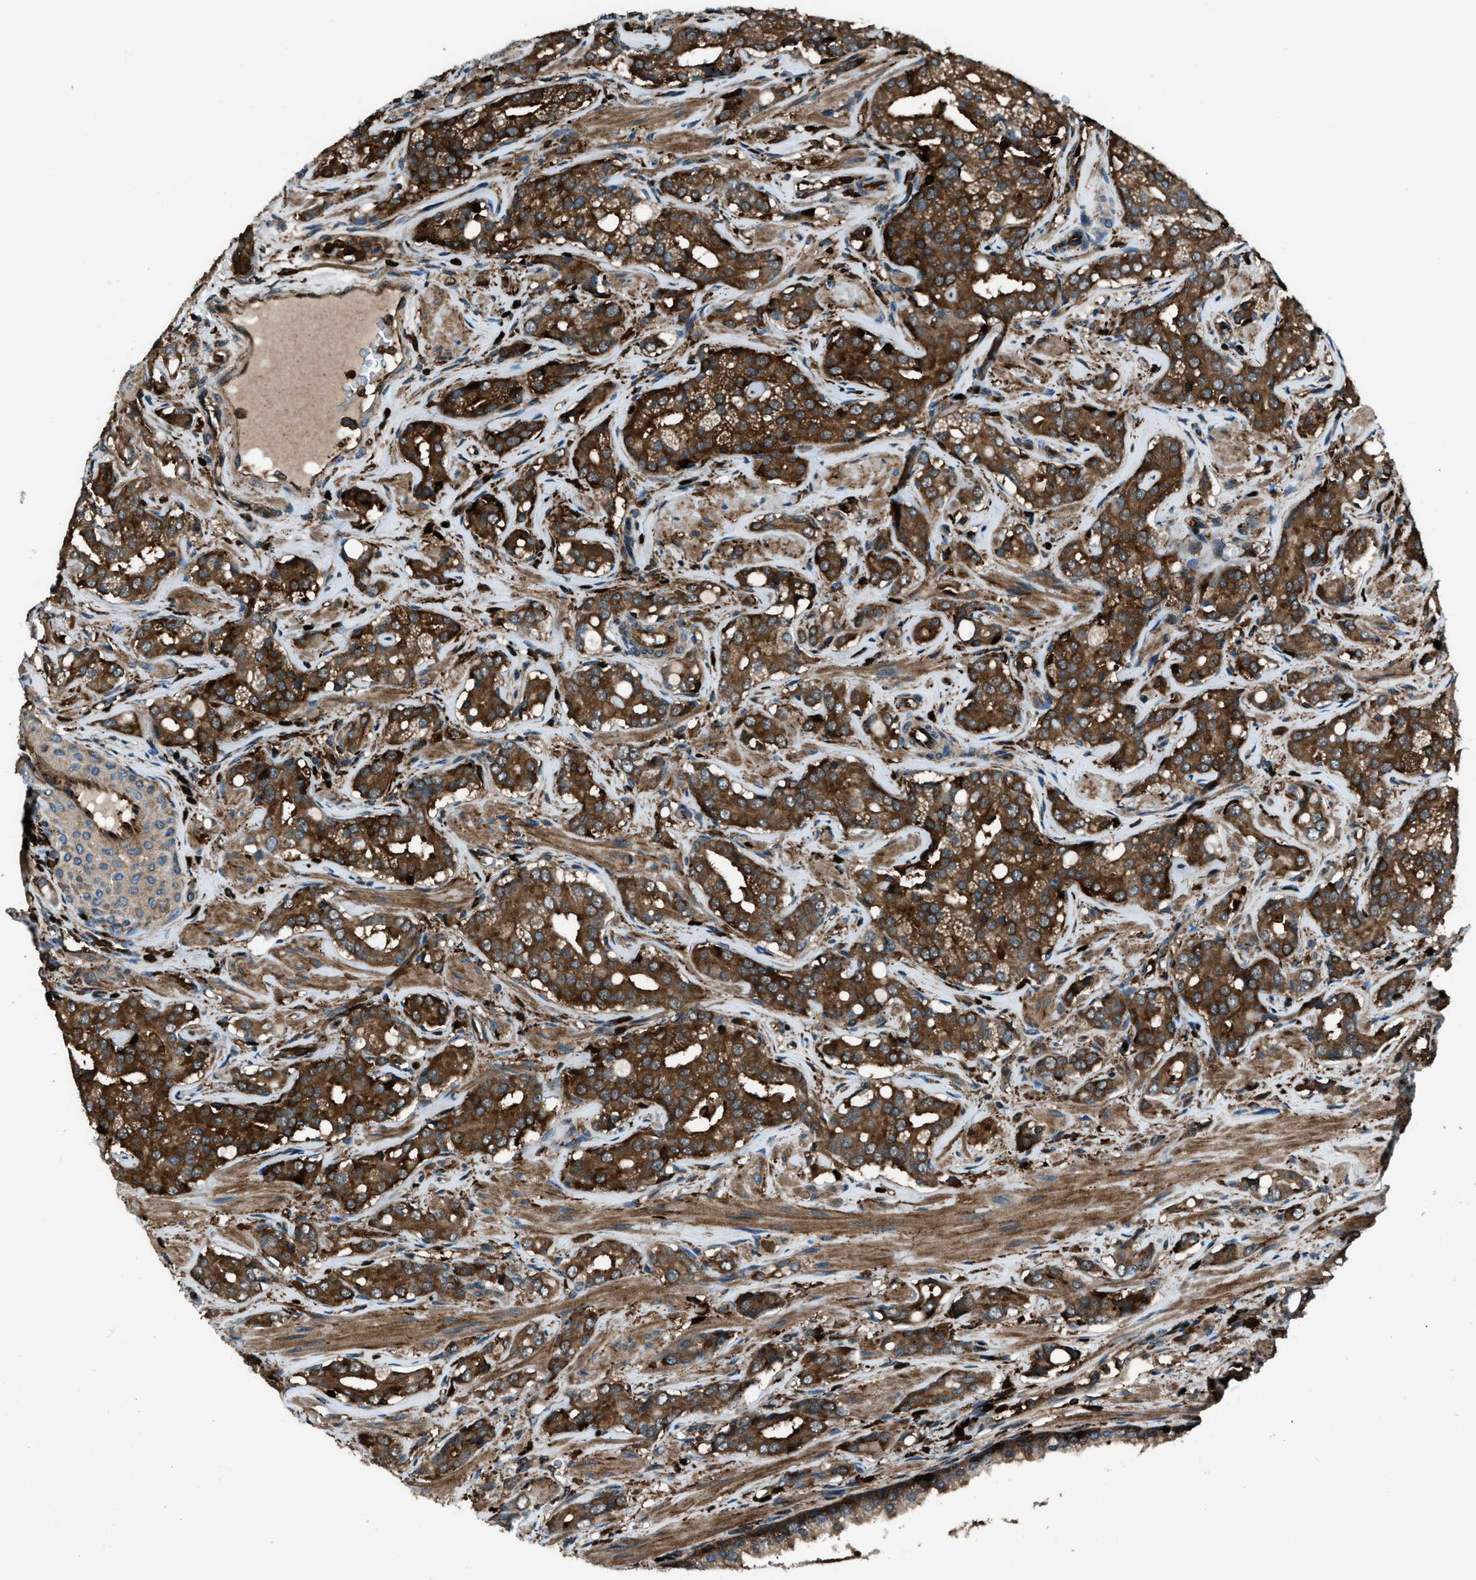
{"staining": {"intensity": "strong", "quantity": ">75%", "location": "cytoplasmic/membranous"}, "tissue": "prostate cancer", "cell_type": "Tumor cells", "image_type": "cancer", "snomed": [{"axis": "morphology", "description": "Adenocarcinoma, High grade"}, {"axis": "topography", "description": "Prostate"}], "caption": "Protein expression analysis of human prostate cancer (adenocarcinoma (high-grade)) reveals strong cytoplasmic/membranous expression in approximately >75% of tumor cells. The staining is performed using DAB (3,3'-diaminobenzidine) brown chromogen to label protein expression. The nuclei are counter-stained blue using hematoxylin.", "gene": "SNX30", "patient": {"sex": "male", "age": 52}}